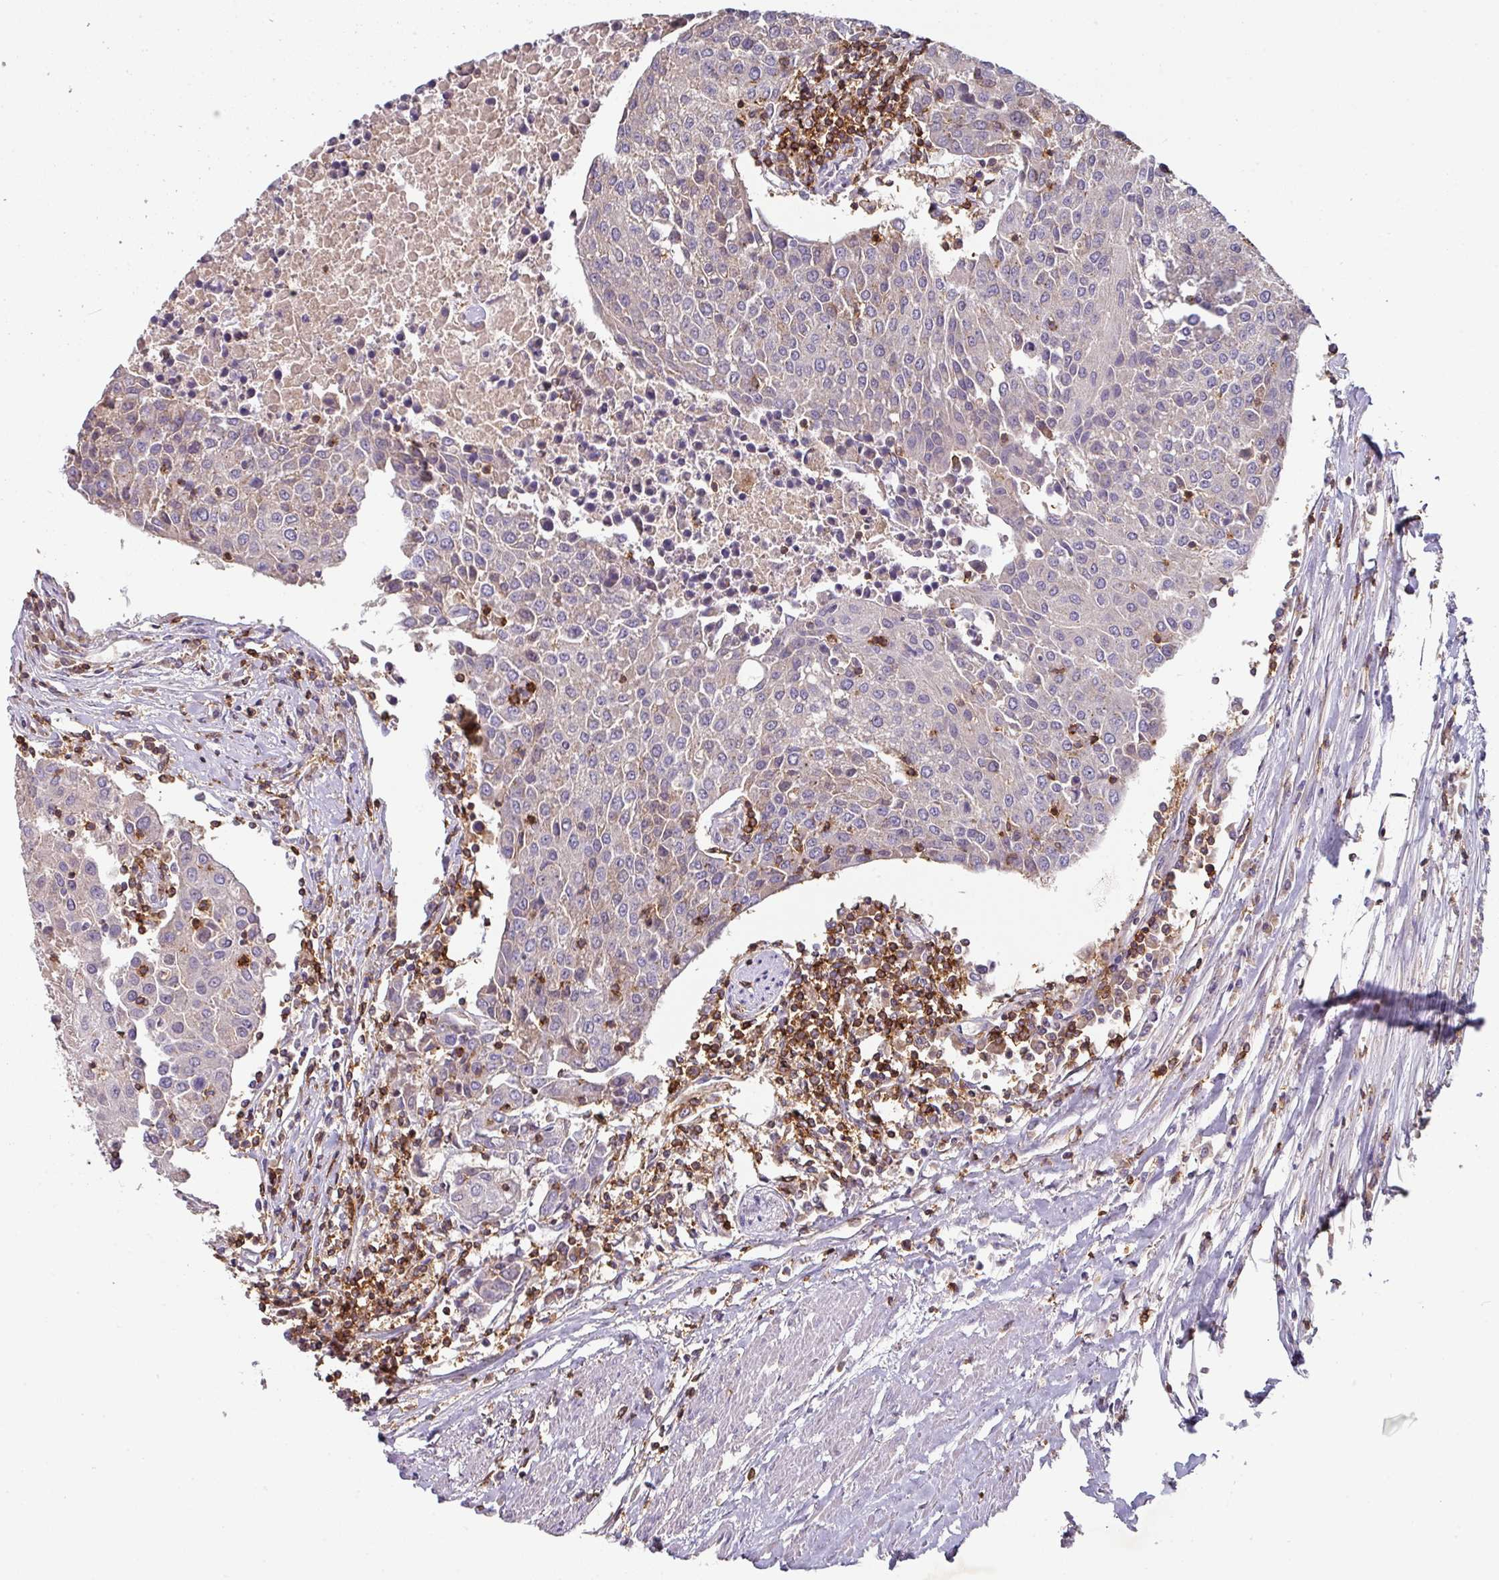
{"staining": {"intensity": "weak", "quantity": "<25%", "location": "cytoplasmic/membranous"}, "tissue": "urothelial cancer", "cell_type": "Tumor cells", "image_type": "cancer", "snomed": [{"axis": "morphology", "description": "Urothelial carcinoma, High grade"}, {"axis": "topography", "description": "Urinary bladder"}], "caption": "Immunohistochemistry image of urothelial cancer stained for a protein (brown), which displays no positivity in tumor cells. (DAB (3,3'-diaminobenzidine) IHC with hematoxylin counter stain).", "gene": "CD3G", "patient": {"sex": "female", "age": 85}}